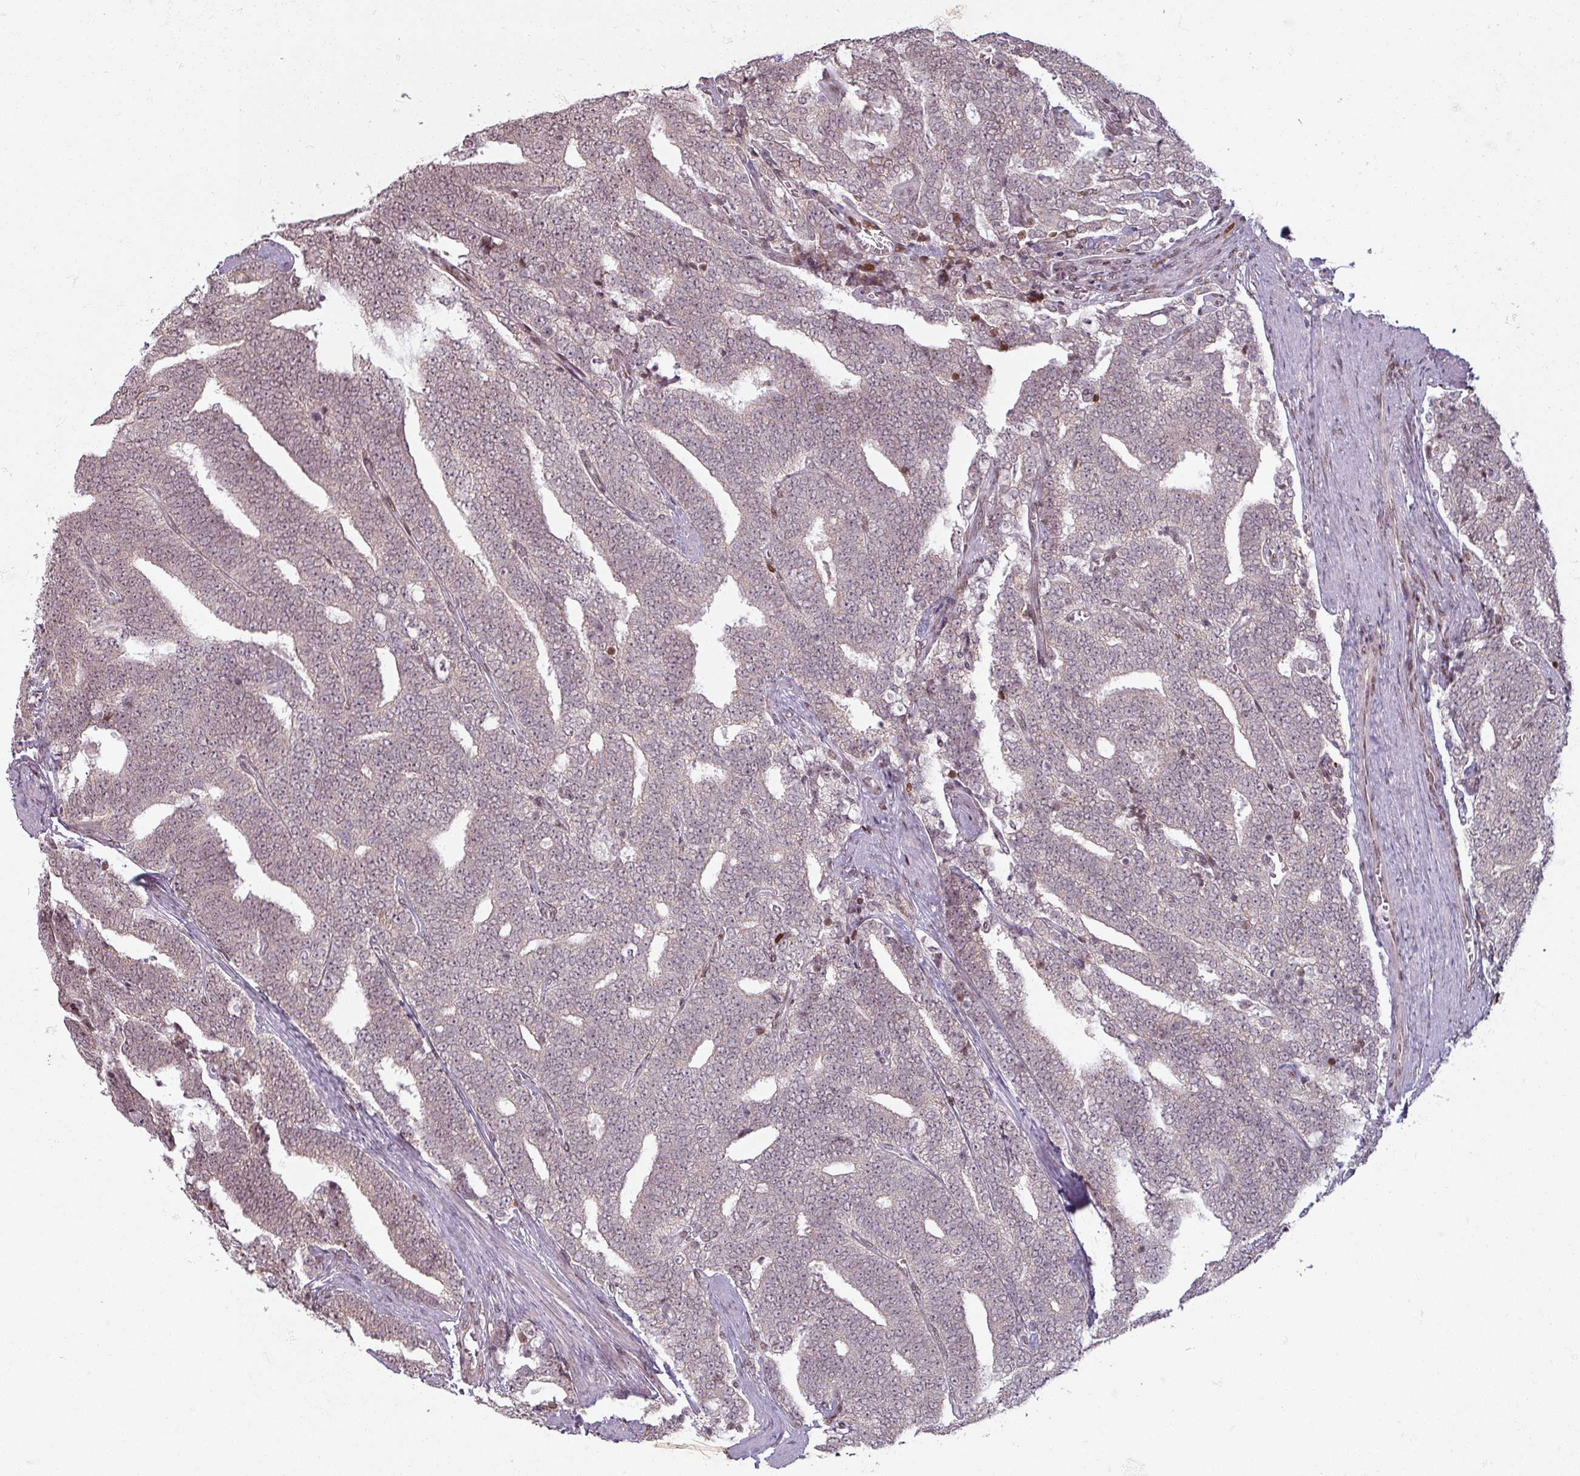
{"staining": {"intensity": "weak", "quantity": "25%-75%", "location": "cytoplasmic/membranous,nuclear"}, "tissue": "prostate cancer", "cell_type": "Tumor cells", "image_type": "cancer", "snomed": [{"axis": "morphology", "description": "Adenocarcinoma, High grade"}, {"axis": "topography", "description": "Prostate and seminal vesicle, NOS"}], "caption": "Prostate cancer stained with a brown dye demonstrates weak cytoplasmic/membranous and nuclear positive staining in approximately 25%-75% of tumor cells.", "gene": "NCOR1", "patient": {"sex": "male", "age": 67}}